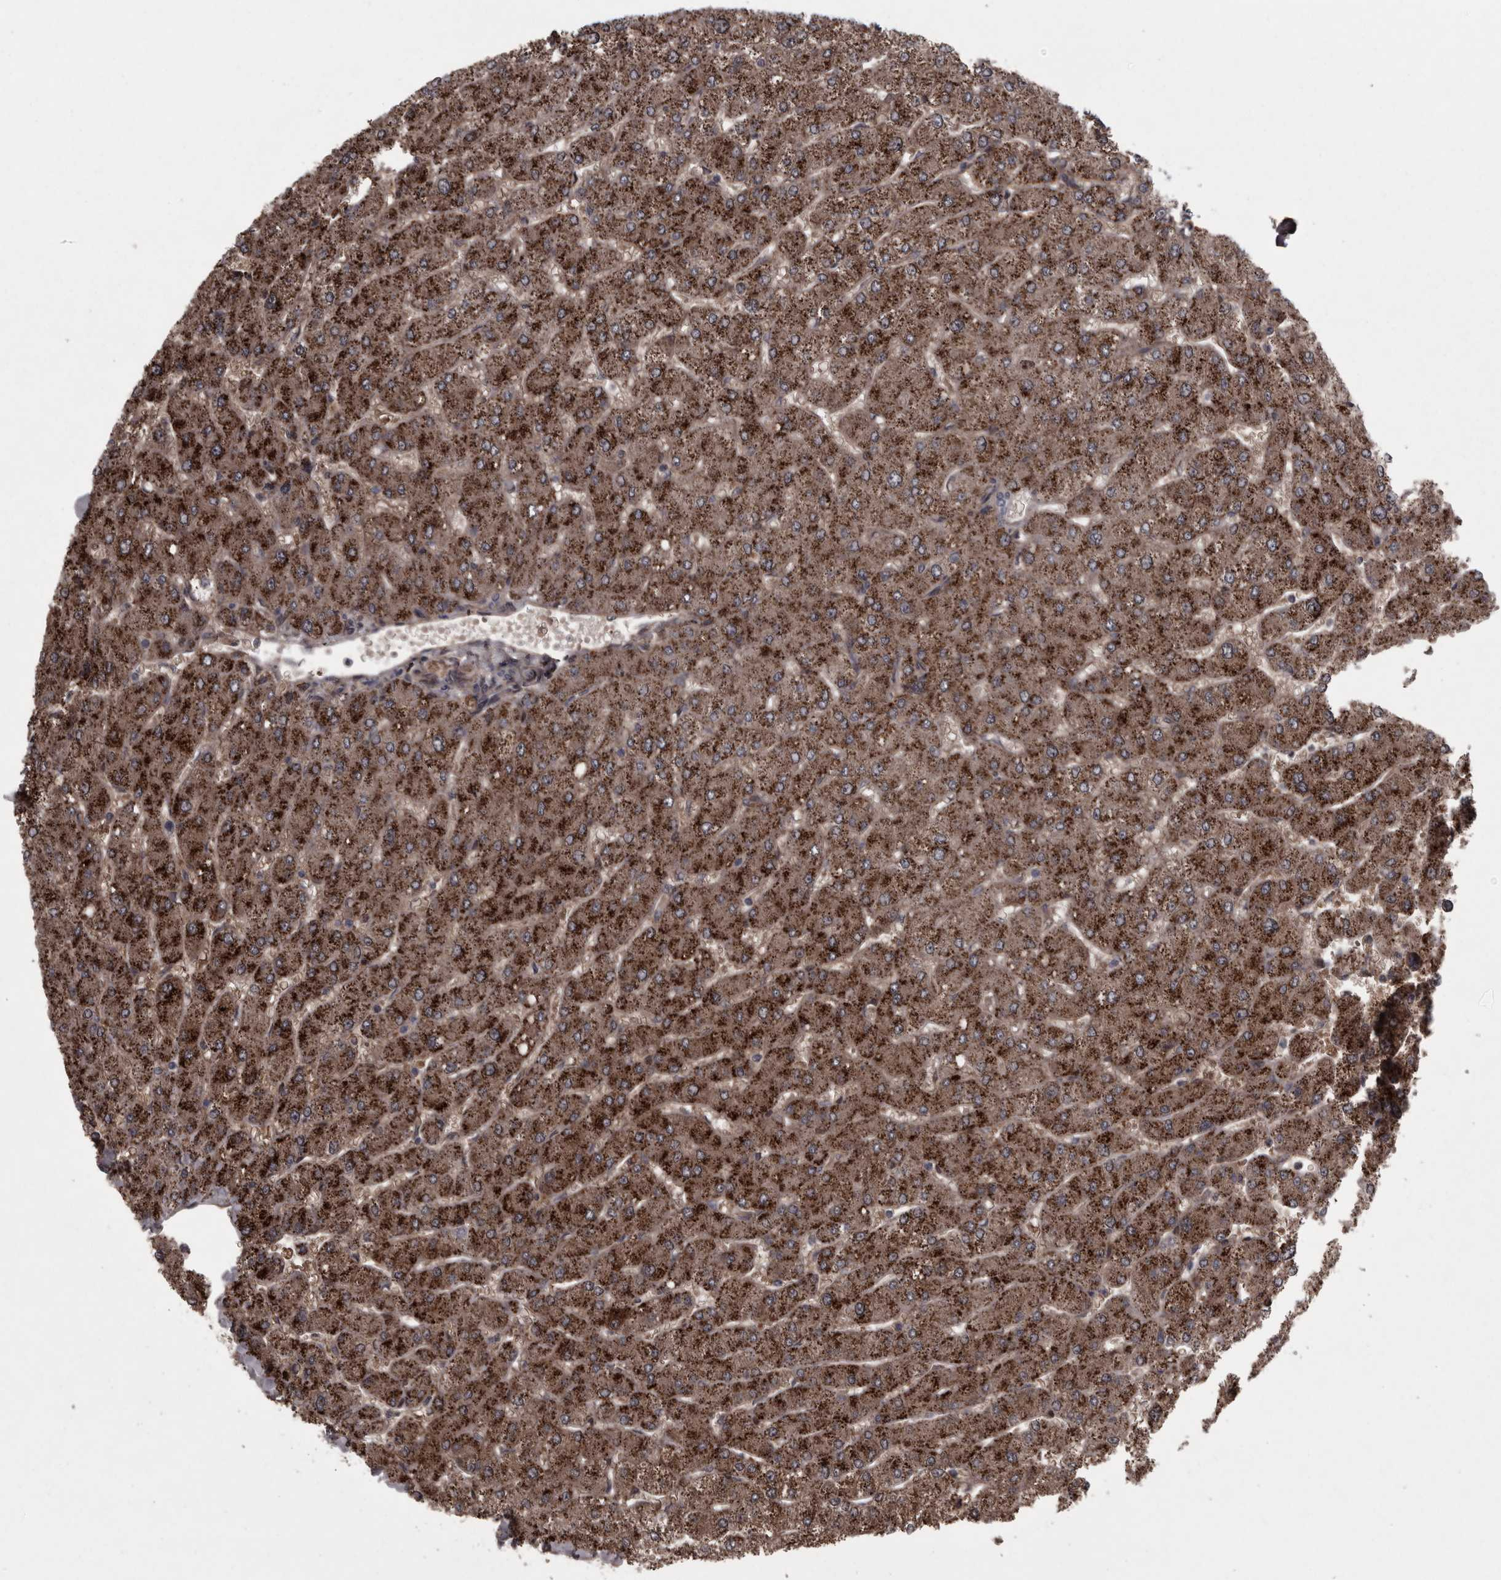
{"staining": {"intensity": "negative", "quantity": "none", "location": "none"}, "tissue": "liver", "cell_type": "Cholangiocytes", "image_type": "normal", "snomed": [{"axis": "morphology", "description": "Normal tissue, NOS"}, {"axis": "topography", "description": "Liver"}], "caption": "Immunohistochemistry (IHC) image of unremarkable liver: liver stained with DAB (3,3'-diaminobenzidine) demonstrates no significant protein positivity in cholangiocytes.", "gene": "RSU1", "patient": {"sex": "male", "age": 55}}